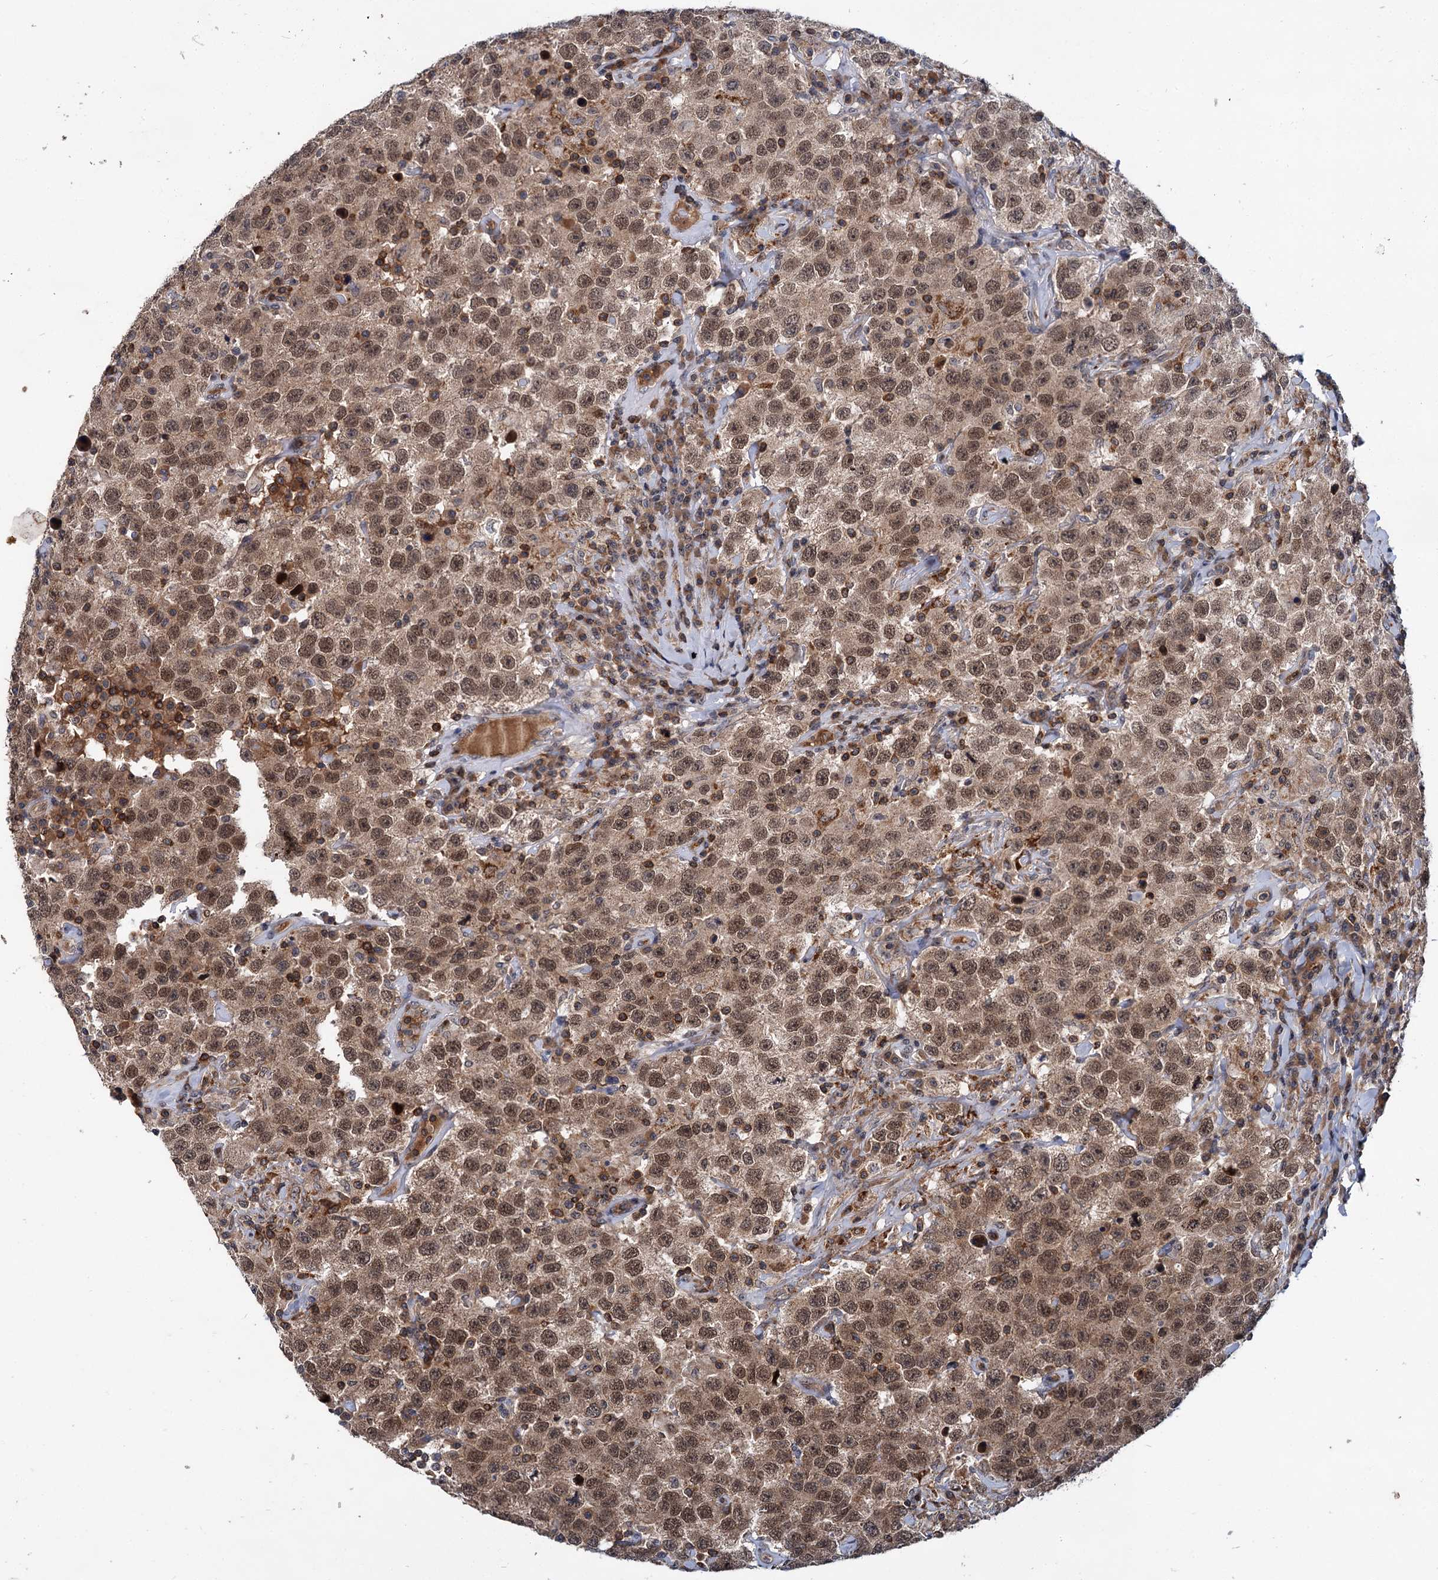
{"staining": {"intensity": "moderate", "quantity": ">75%", "location": "cytoplasmic/membranous,nuclear"}, "tissue": "testis cancer", "cell_type": "Tumor cells", "image_type": "cancer", "snomed": [{"axis": "morphology", "description": "Seminoma, NOS"}, {"axis": "topography", "description": "Testis"}], "caption": "Immunohistochemical staining of seminoma (testis) demonstrates medium levels of moderate cytoplasmic/membranous and nuclear expression in about >75% of tumor cells. (Brightfield microscopy of DAB IHC at high magnification).", "gene": "ABLIM1", "patient": {"sex": "male", "age": 41}}